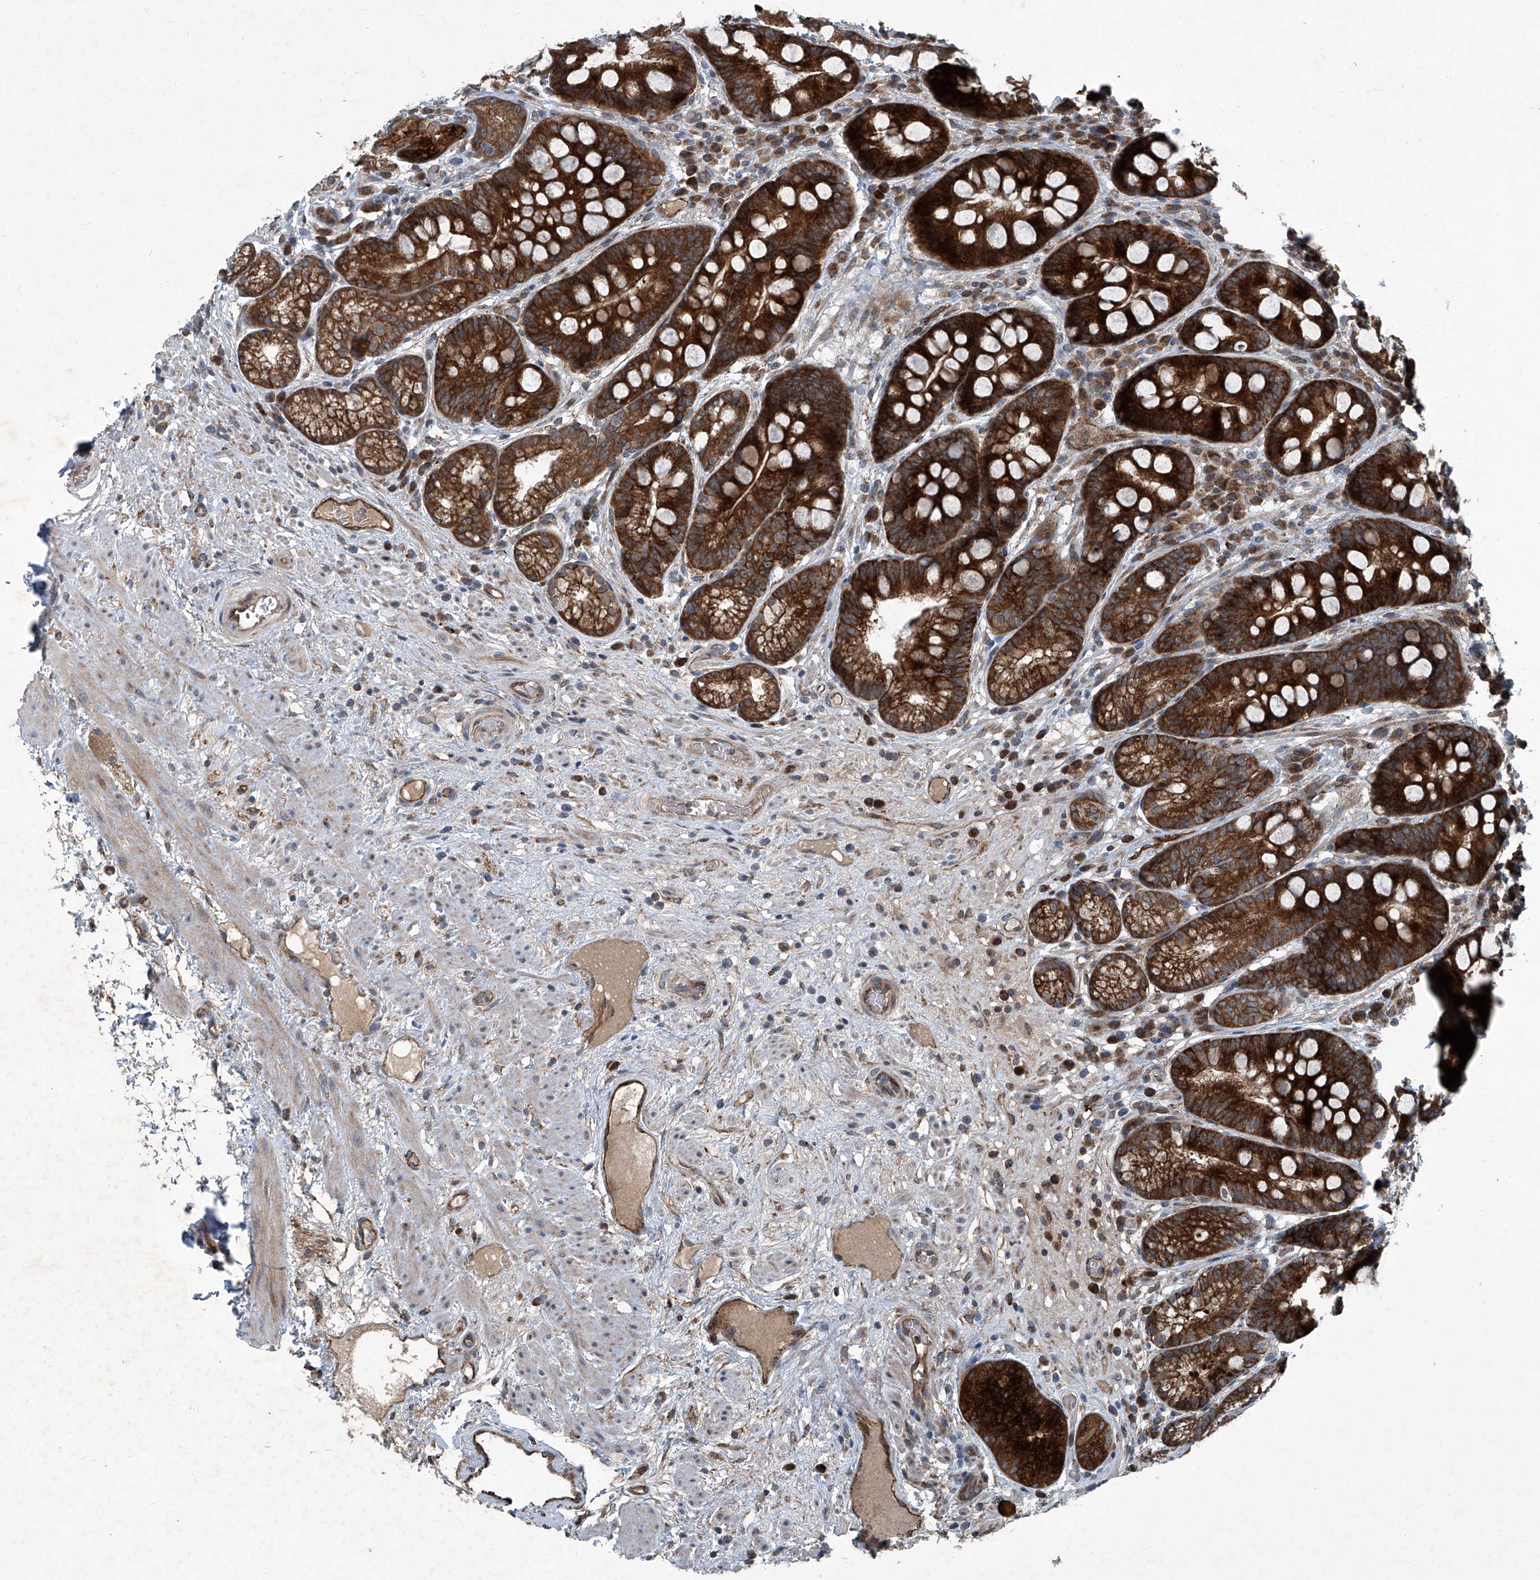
{"staining": {"intensity": "strong", "quantity": "25%-75%", "location": "cytoplasmic/membranous"}, "tissue": "stomach", "cell_type": "Glandular cells", "image_type": "normal", "snomed": [{"axis": "morphology", "description": "Normal tissue, NOS"}, {"axis": "topography", "description": "Stomach"}], "caption": "Stomach stained for a protein shows strong cytoplasmic/membranous positivity in glandular cells.", "gene": "SENP2", "patient": {"sex": "male", "age": 57}}